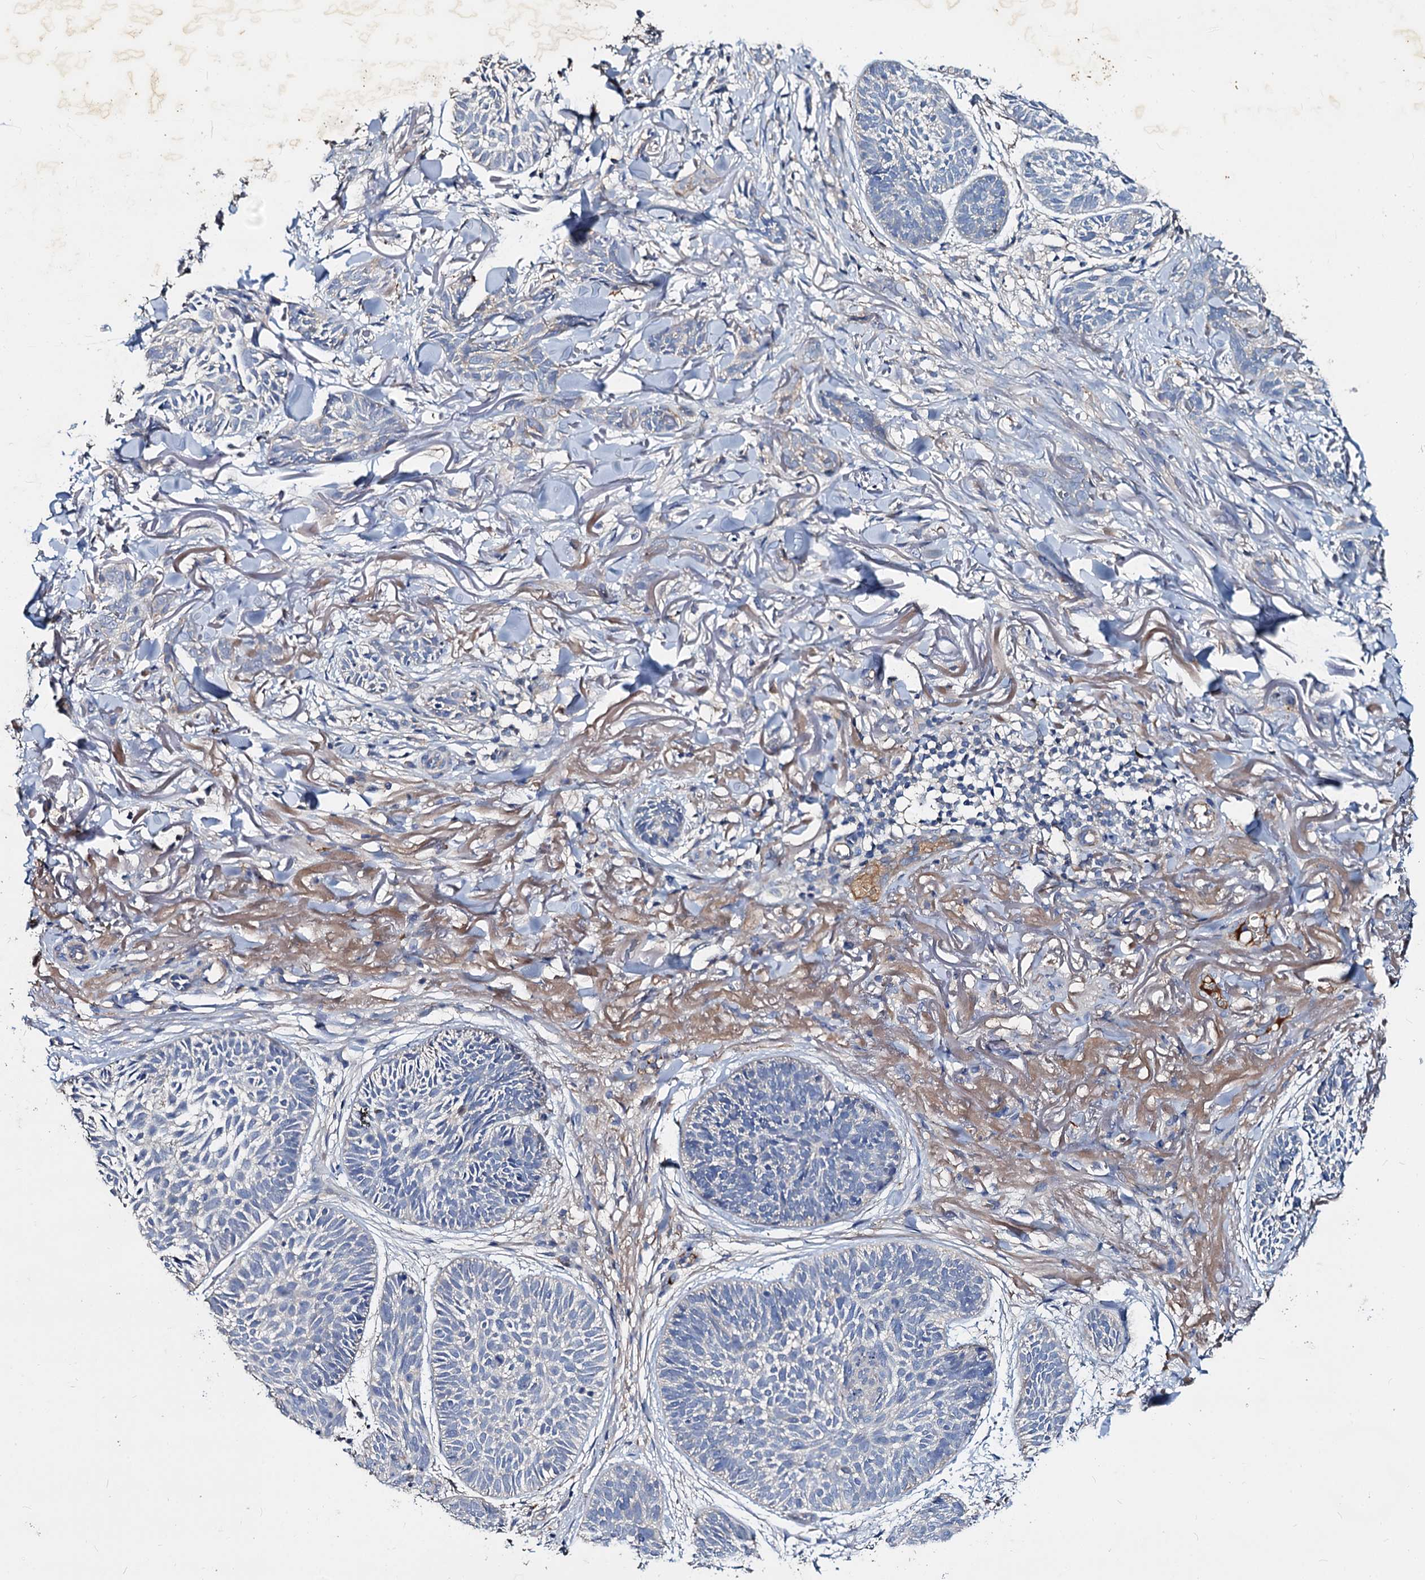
{"staining": {"intensity": "negative", "quantity": "none", "location": "none"}, "tissue": "skin cancer", "cell_type": "Tumor cells", "image_type": "cancer", "snomed": [{"axis": "morphology", "description": "Normal tissue, NOS"}, {"axis": "morphology", "description": "Basal cell carcinoma"}, {"axis": "topography", "description": "Skin"}], "caption": "A photomicrograph of human skin basal cell carcinoma is negative for staining in tumor cells. (DAB immunohistochemistry (IHC) visualized using brightfield microscopy, high magnification).", "gene": "ACY3", "patient": {"sex": "male", "age": 66}}